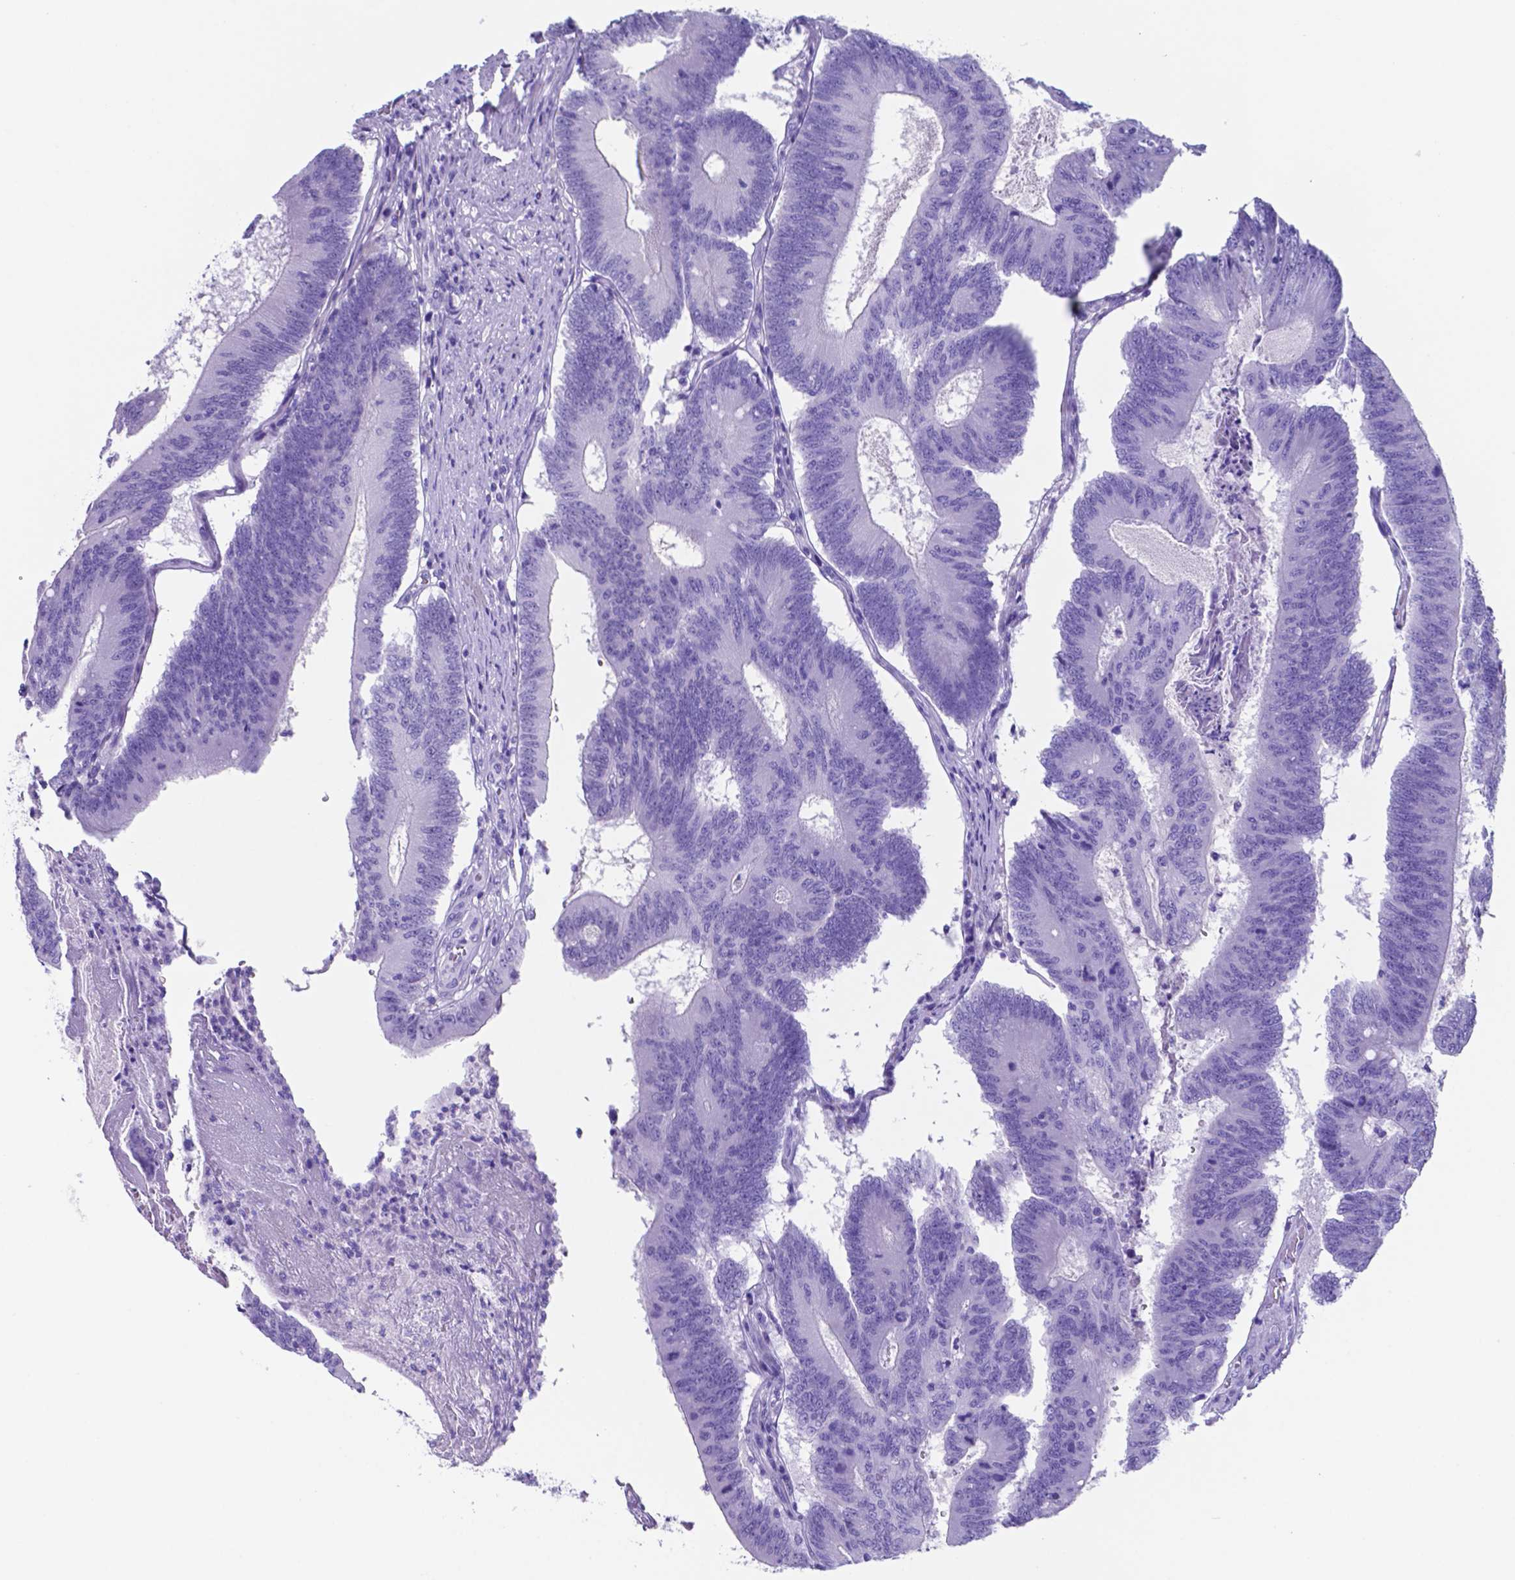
{"staining": {"intensity": "negative", "quantity": "none", "location": "none"}, "tissue": "colorectal cancer", "cell_type": "Tumor cells", "image_type": "cancer", "snomed": [{"axis": "morphology", "description": "Adenocarcinoma, NOS"}, {"axis": "topography", "description": "Colon"}], "caption": "Immunohistochemical staining of human colorectal cancer displays no significant positivity in tumor cells.", "gene": "DNAAF8", "patient": {"sex": "female", "age": 70}}